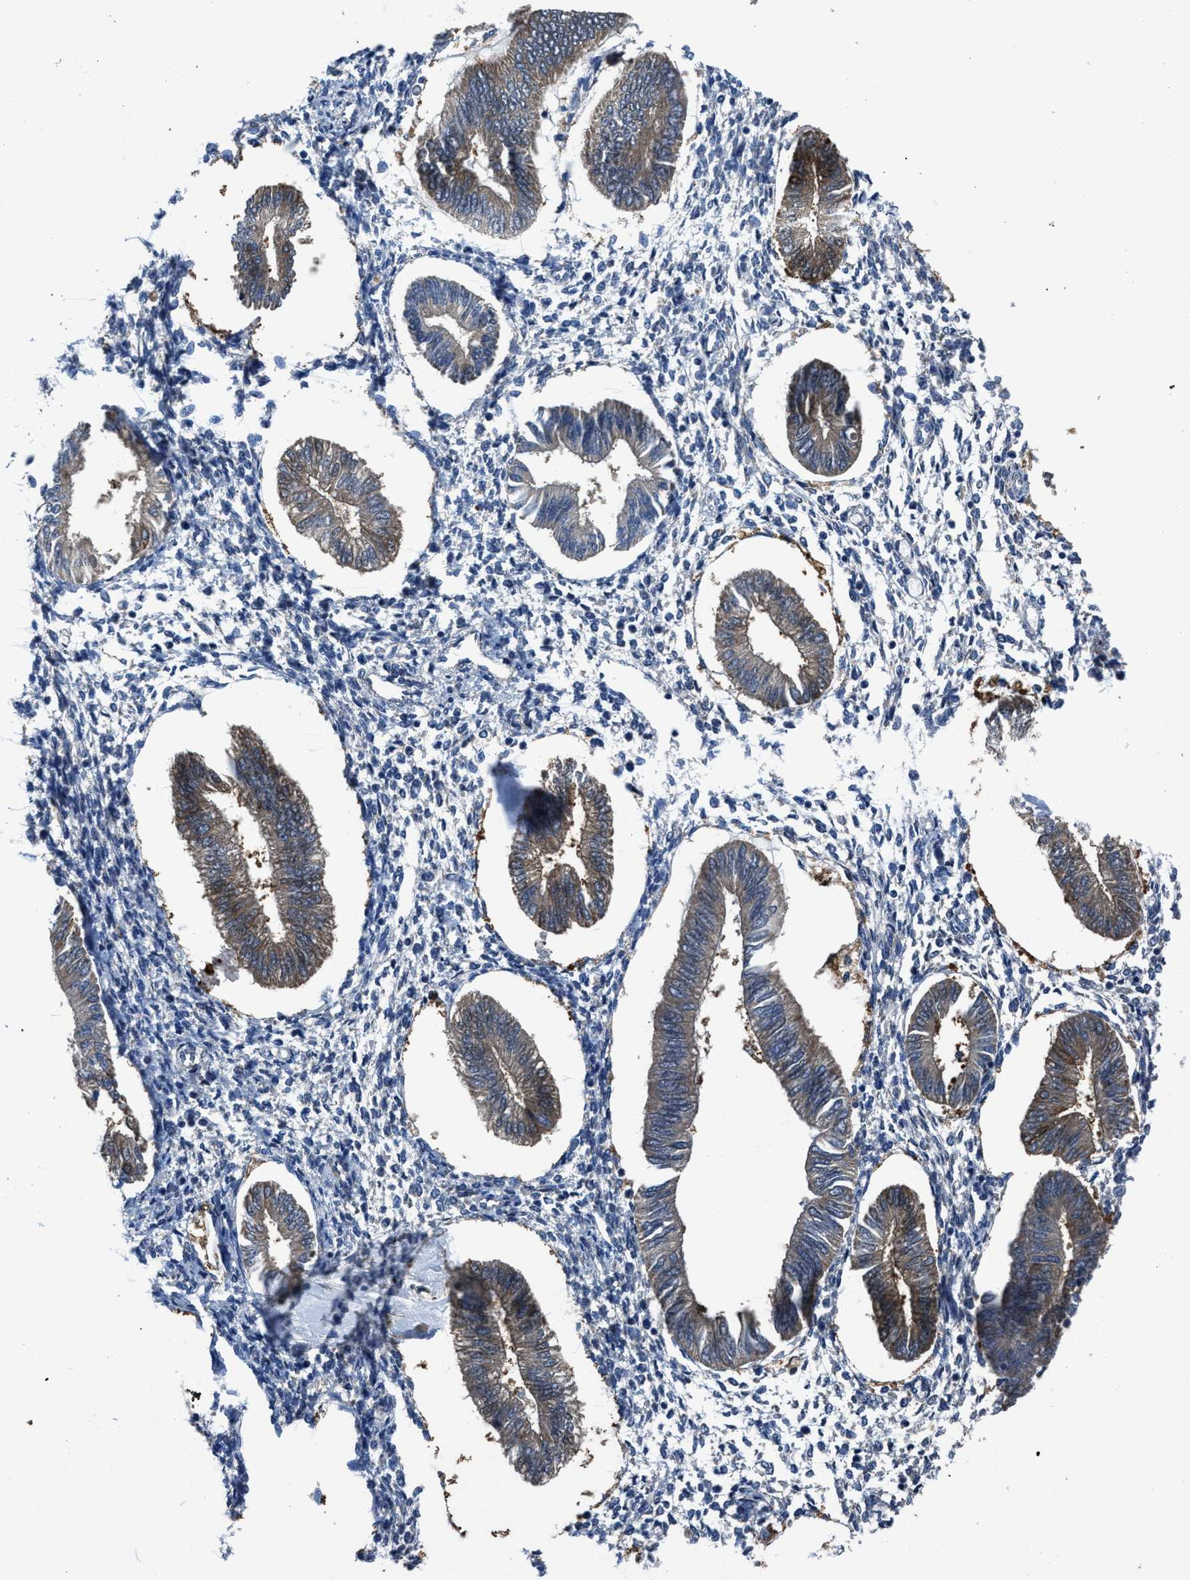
{"staining": {"intensity": "negative", "quantity": "none", "location": "none"}, "tissue": "endometrium", "cell_type": "Cells in endometrial stroma", "image_type": "normal", "snomed": [{"axis": "morphology", "description": "Normal tissue, NOS"}, {"axis": "topography", "description": "Endometrium"}], "caption": "Benign endometrium was stained to show a protein in brown. There is no significant positivity in cells in endometrial stroma.", "gene": "PDP1", "patient": {"sex": "female", "age": 50}}